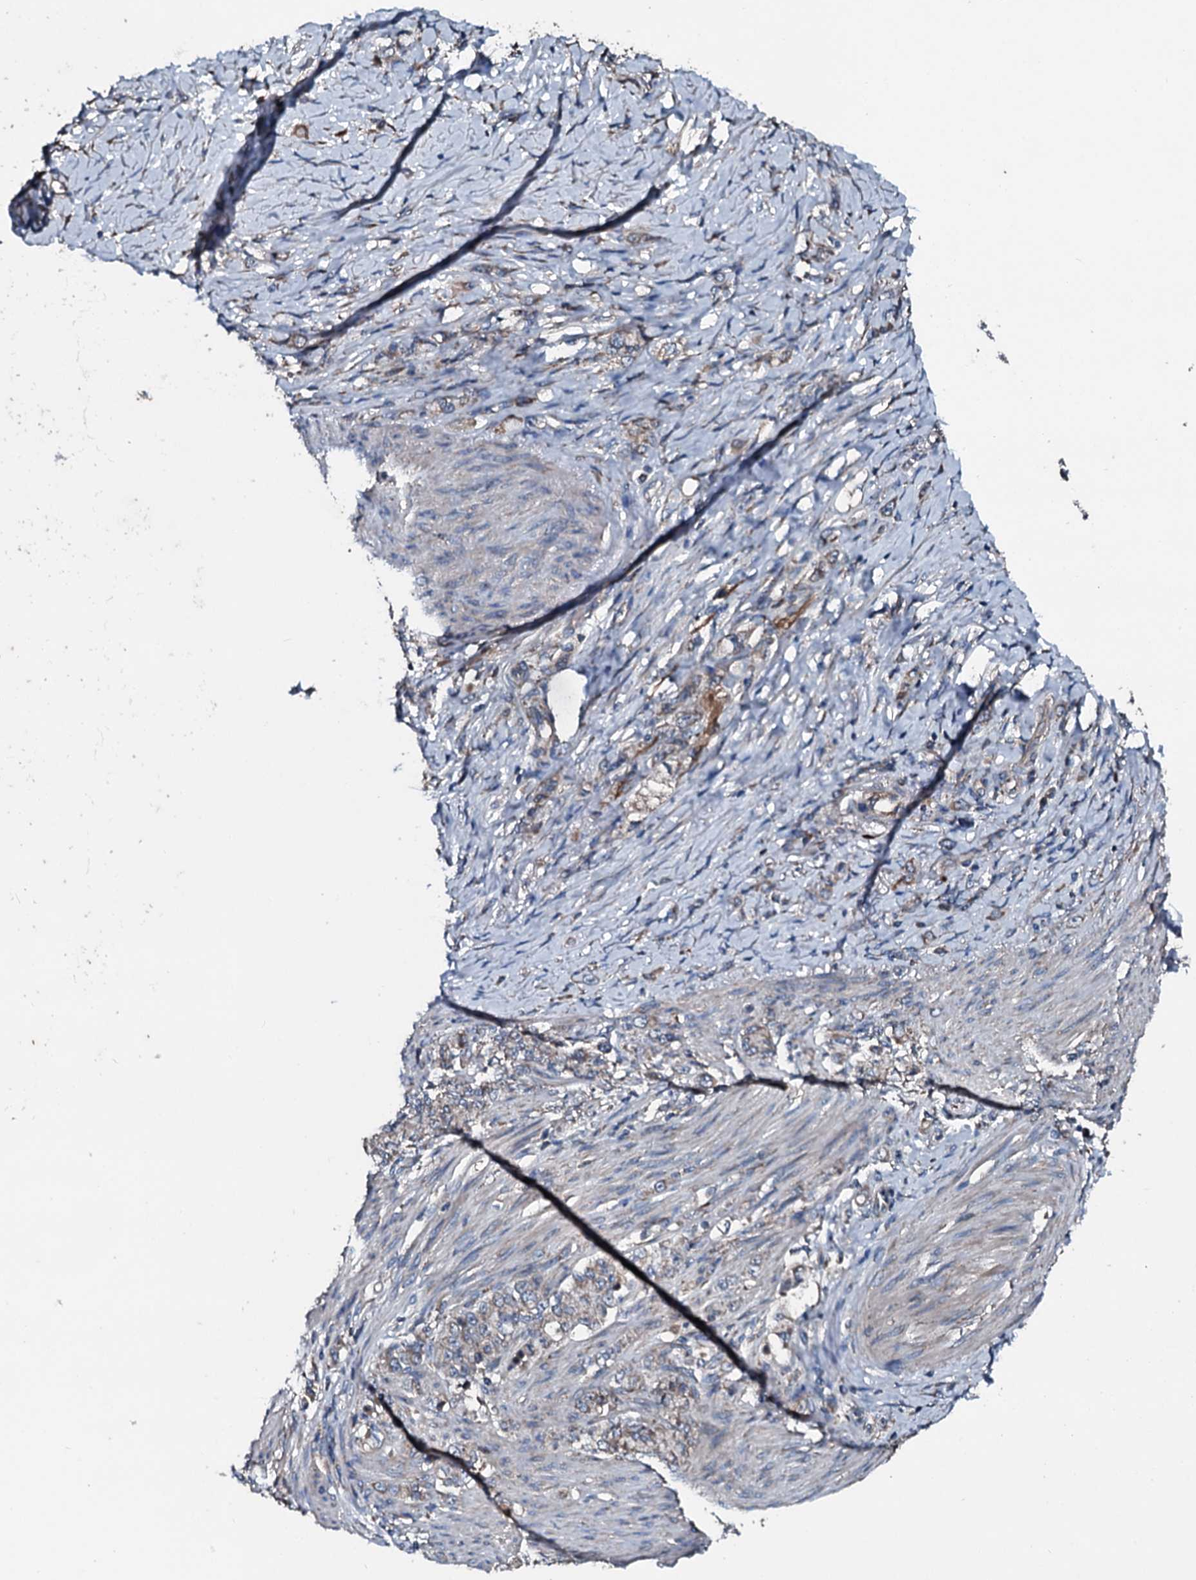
{"staining": {"intensity": "negative", "quantity": "none", "location": "none"}, "tissue": "stomach cancer", "cell_type": "Tumor cells", "image_type": "cancer", "snomed": [{"axis": "morphology", "description": "Adenocarcinoma, NOS"}, {"axis": "topography", "description": "Stomach"}], "caption": "Stomach adenocarcinoma was stained to show a protein in brown. There is no significant positivity in tumor cells.", "gene": "ACSS3", "patient": {"sex": "female", "age": 79}}